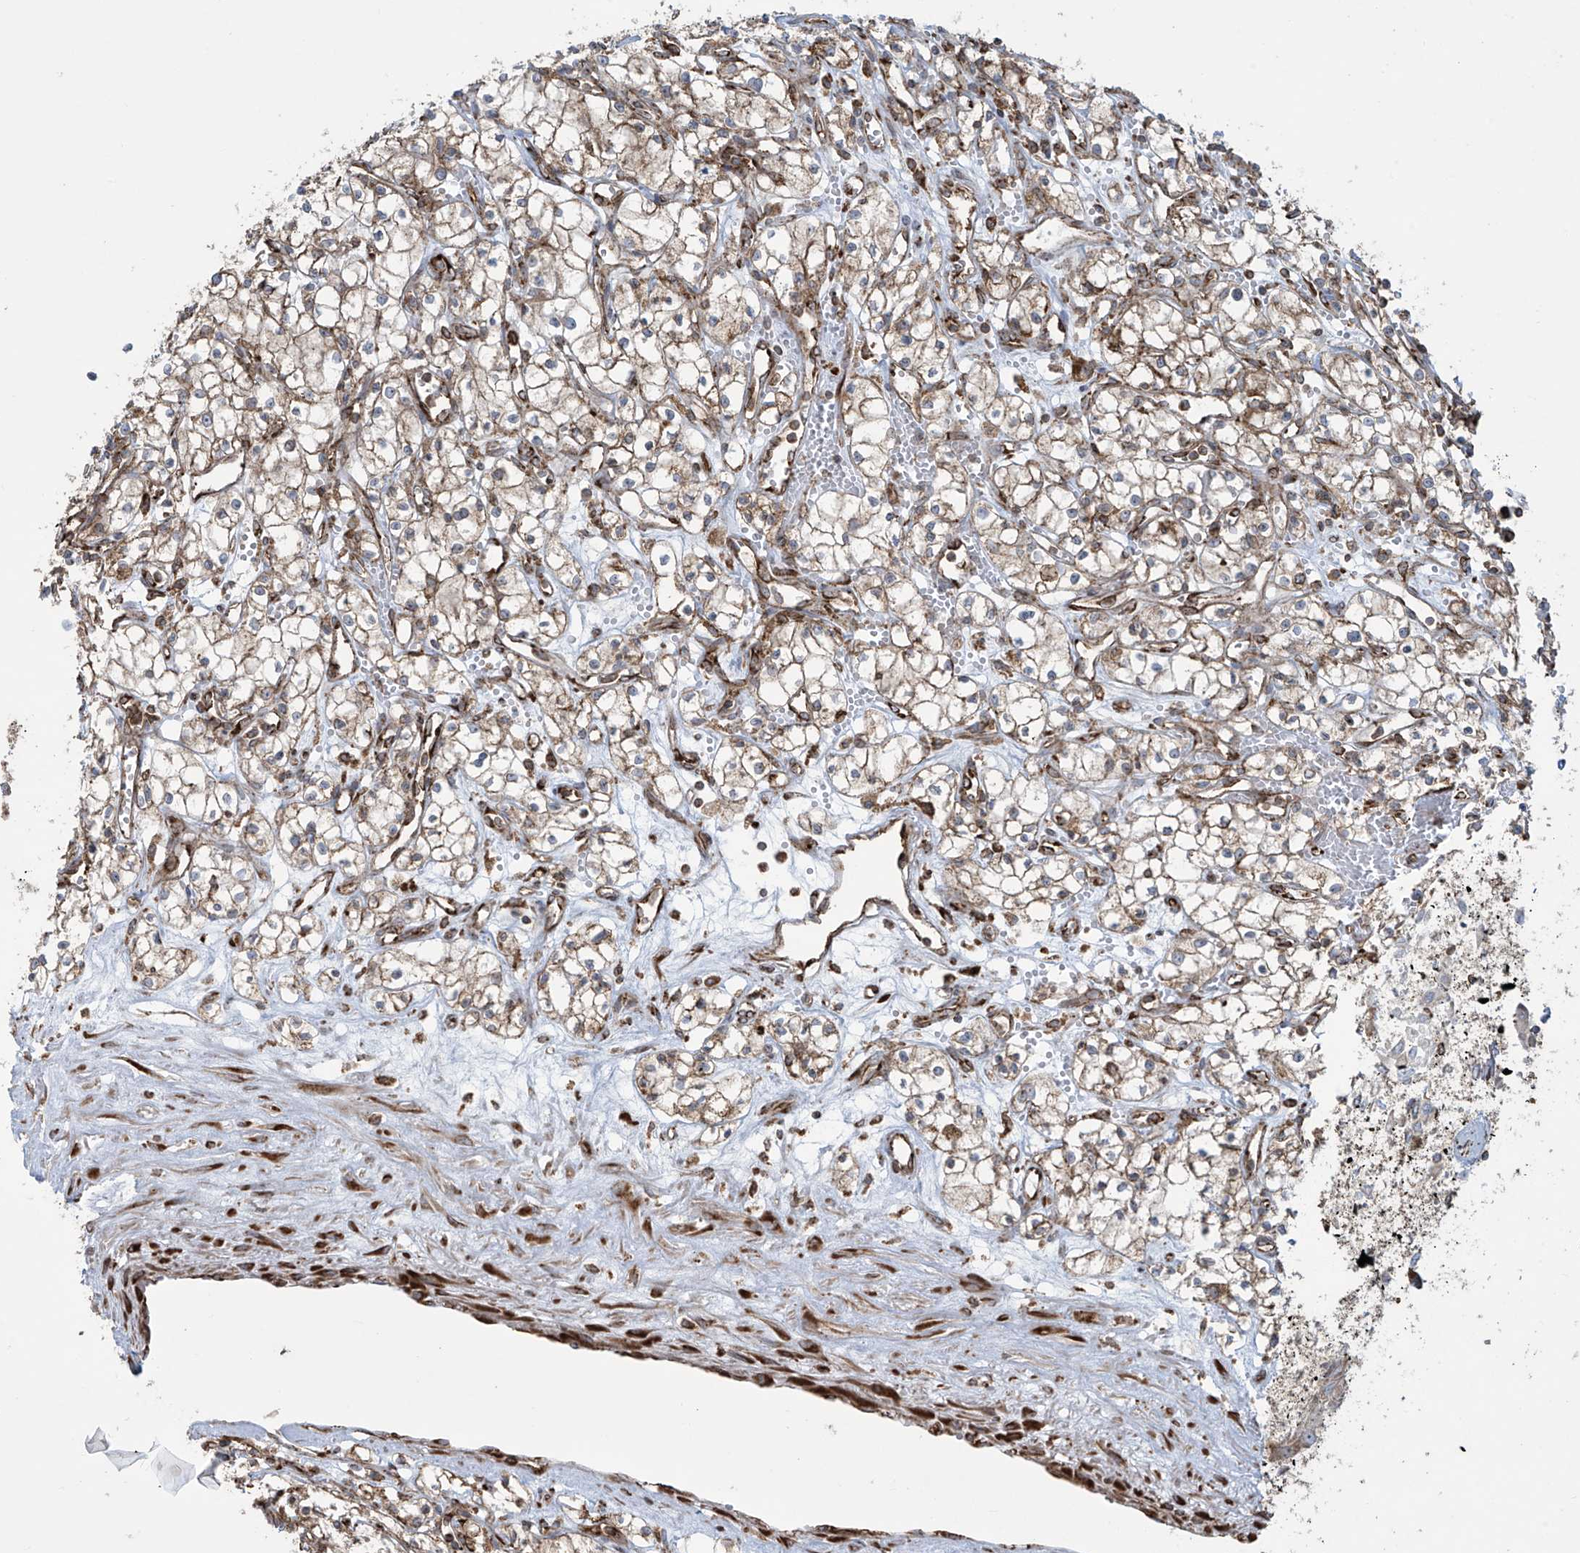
{"staining": {"intensity": "weak", "quantity": "25%-75%", "location": "cytoplasmic/membranous"}, "tissue": "renal cancer", "cell_type": "Tumor cells", "image_type": "cancer", "snomed": [{"axis": "morphology", "description": "Adenocarcinoma, NOS"}, {"axis": "topography", "description": "Kidney"}], "caption": "Tumor cells display low levels of weak cytoplasmic/membranous expression in approximately 25%-75% of cells in human renal cancer. (DAB (3,3'-diaminobenzidine) IHC, brown staining for protein, blue staining for nuclei).", "gene": "MX1", "patient": {"sex": "male", "age": 59}}